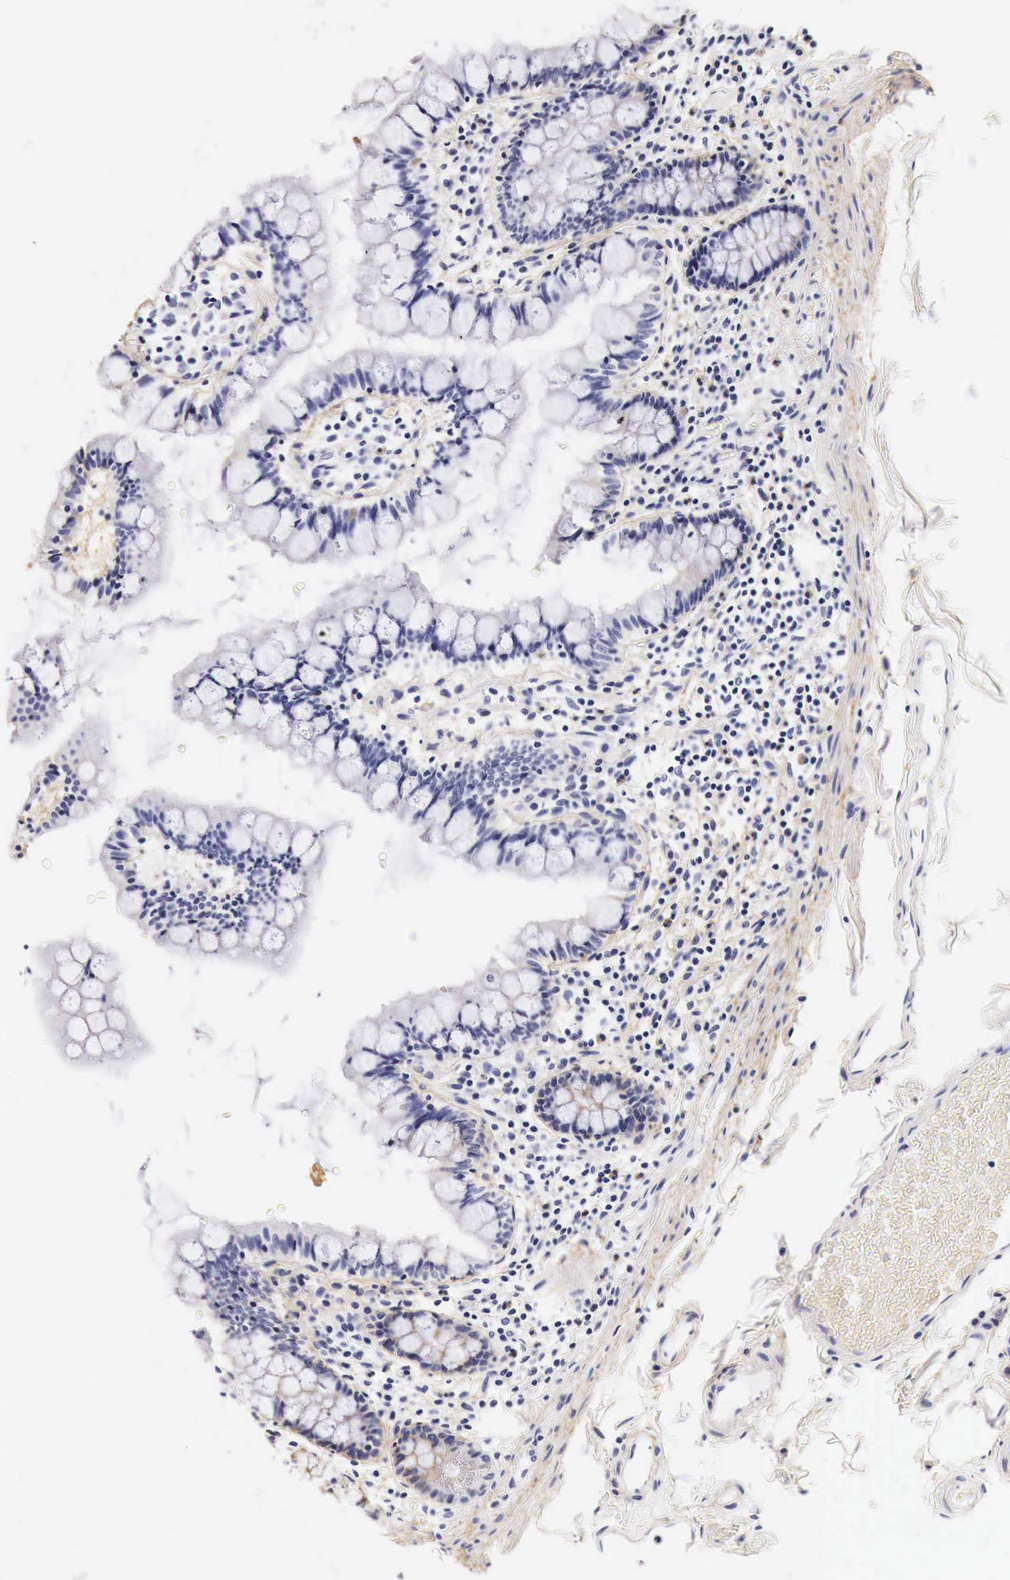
{"staining": {"intensity": "negative", "quantity": "none", "location": "none"}, "tissue": "colon", "cell_type": "Endothelial cells", "image_type": "normal", "snomed": [{"axis": "morphology", "description": "Normal tissue, NOS"}, {"axis": "topography", "description": "Colon"}], "caption": "Immunohistochemistry (IHC) photomicrograph of benign human colon stained for a protein (brown), which reveals no staining in endothelial cells. (DAB (3,3'-diaminobenzidine) immunohistochemistry with hematoxylin counter stain).", "gene": "EGFR", "patient": {"sex": "male", "age": 54}}